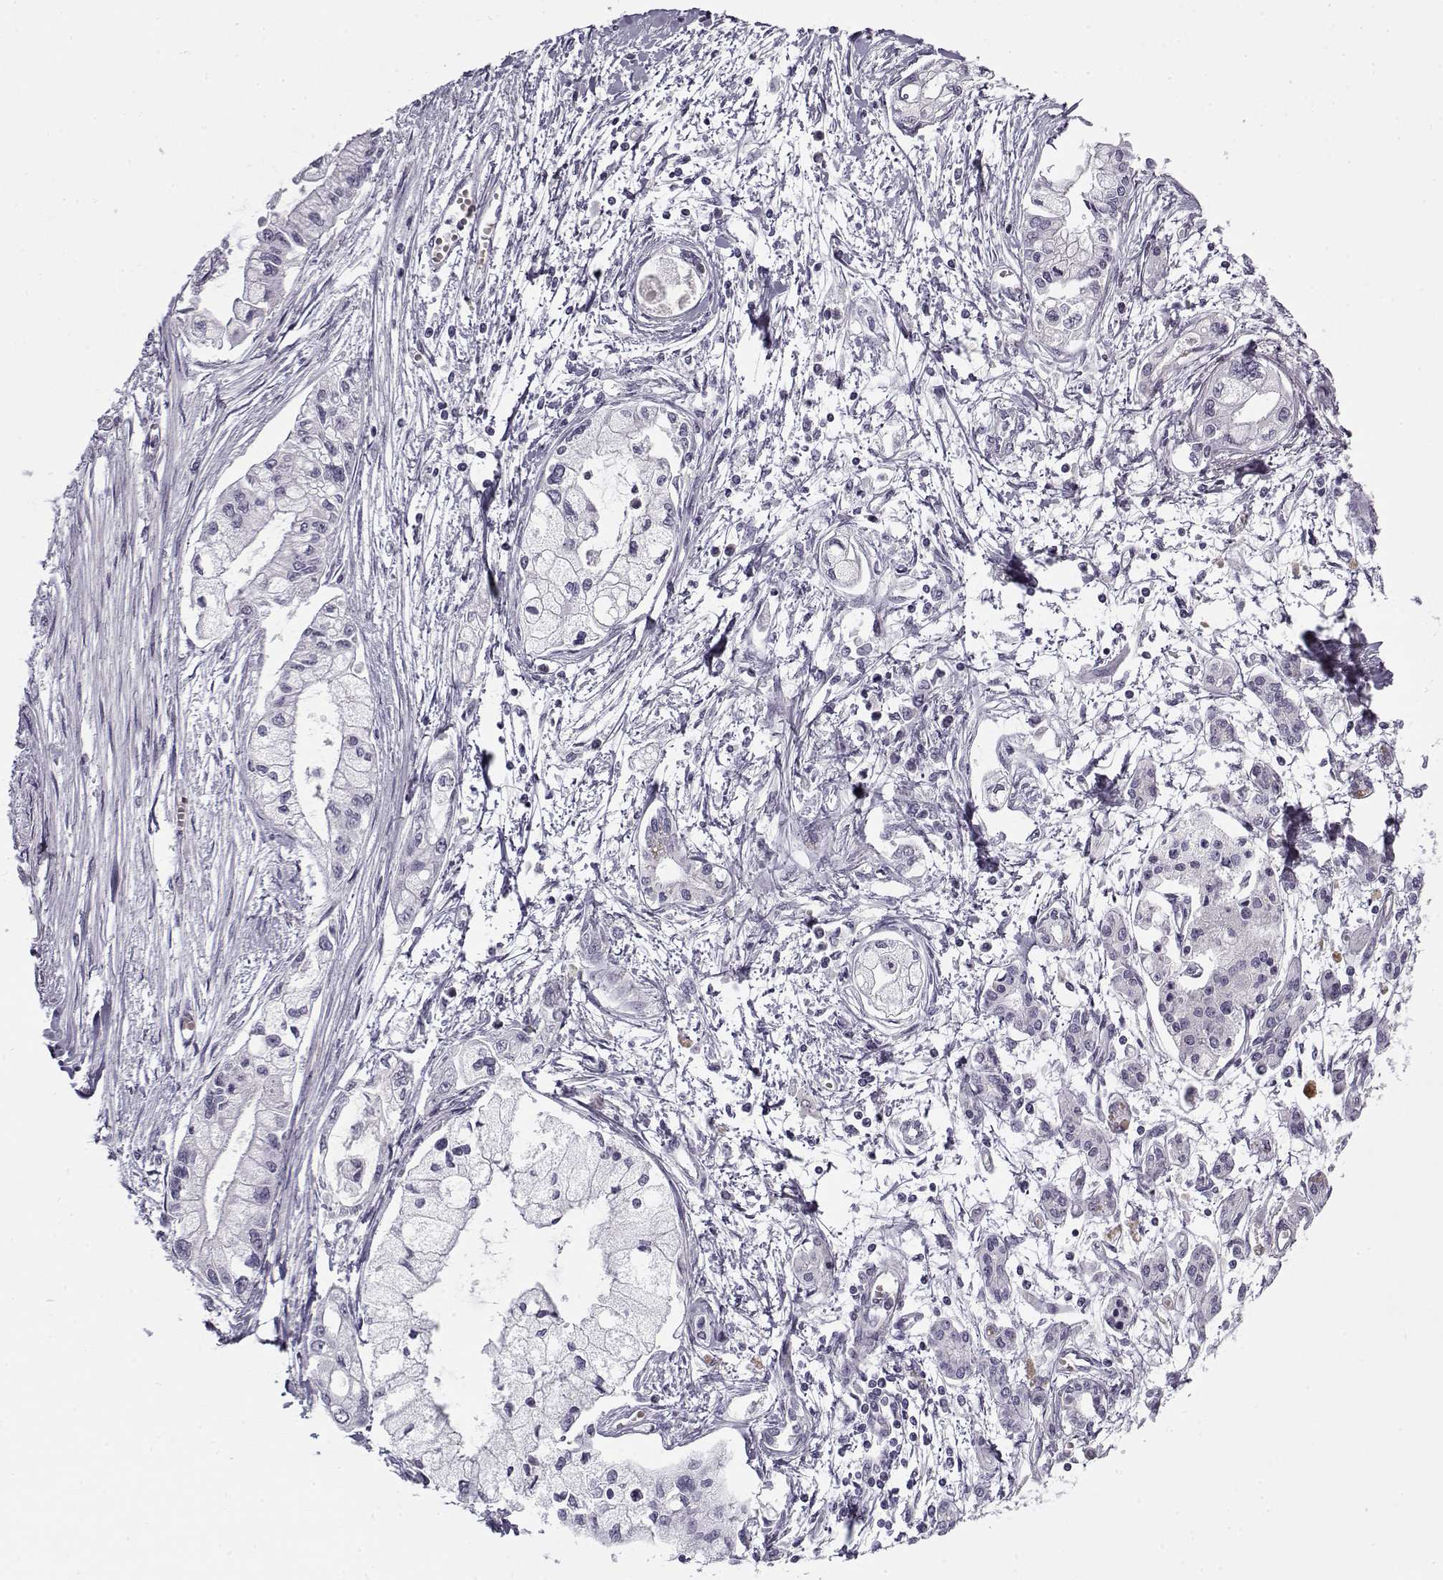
{"staining": {"intensity": "negative", "quantity": "none", "location": "none"}, "tissue": "pancreatic cancer", "cell_type": "Tumor cells", "image_type": "cancer", "snomed": [{"axis": "morphology", "description": "Adenocarcinoma, NOS"}, {"axis": "topography", "description": "Pancreas"}], "caption": "DAB immunohistochemical staining of human pancreatic cancer displays no significant positivity in tumor cells.", "gene": "SNCA", "patient": {"sex": "male", "age": 54}}